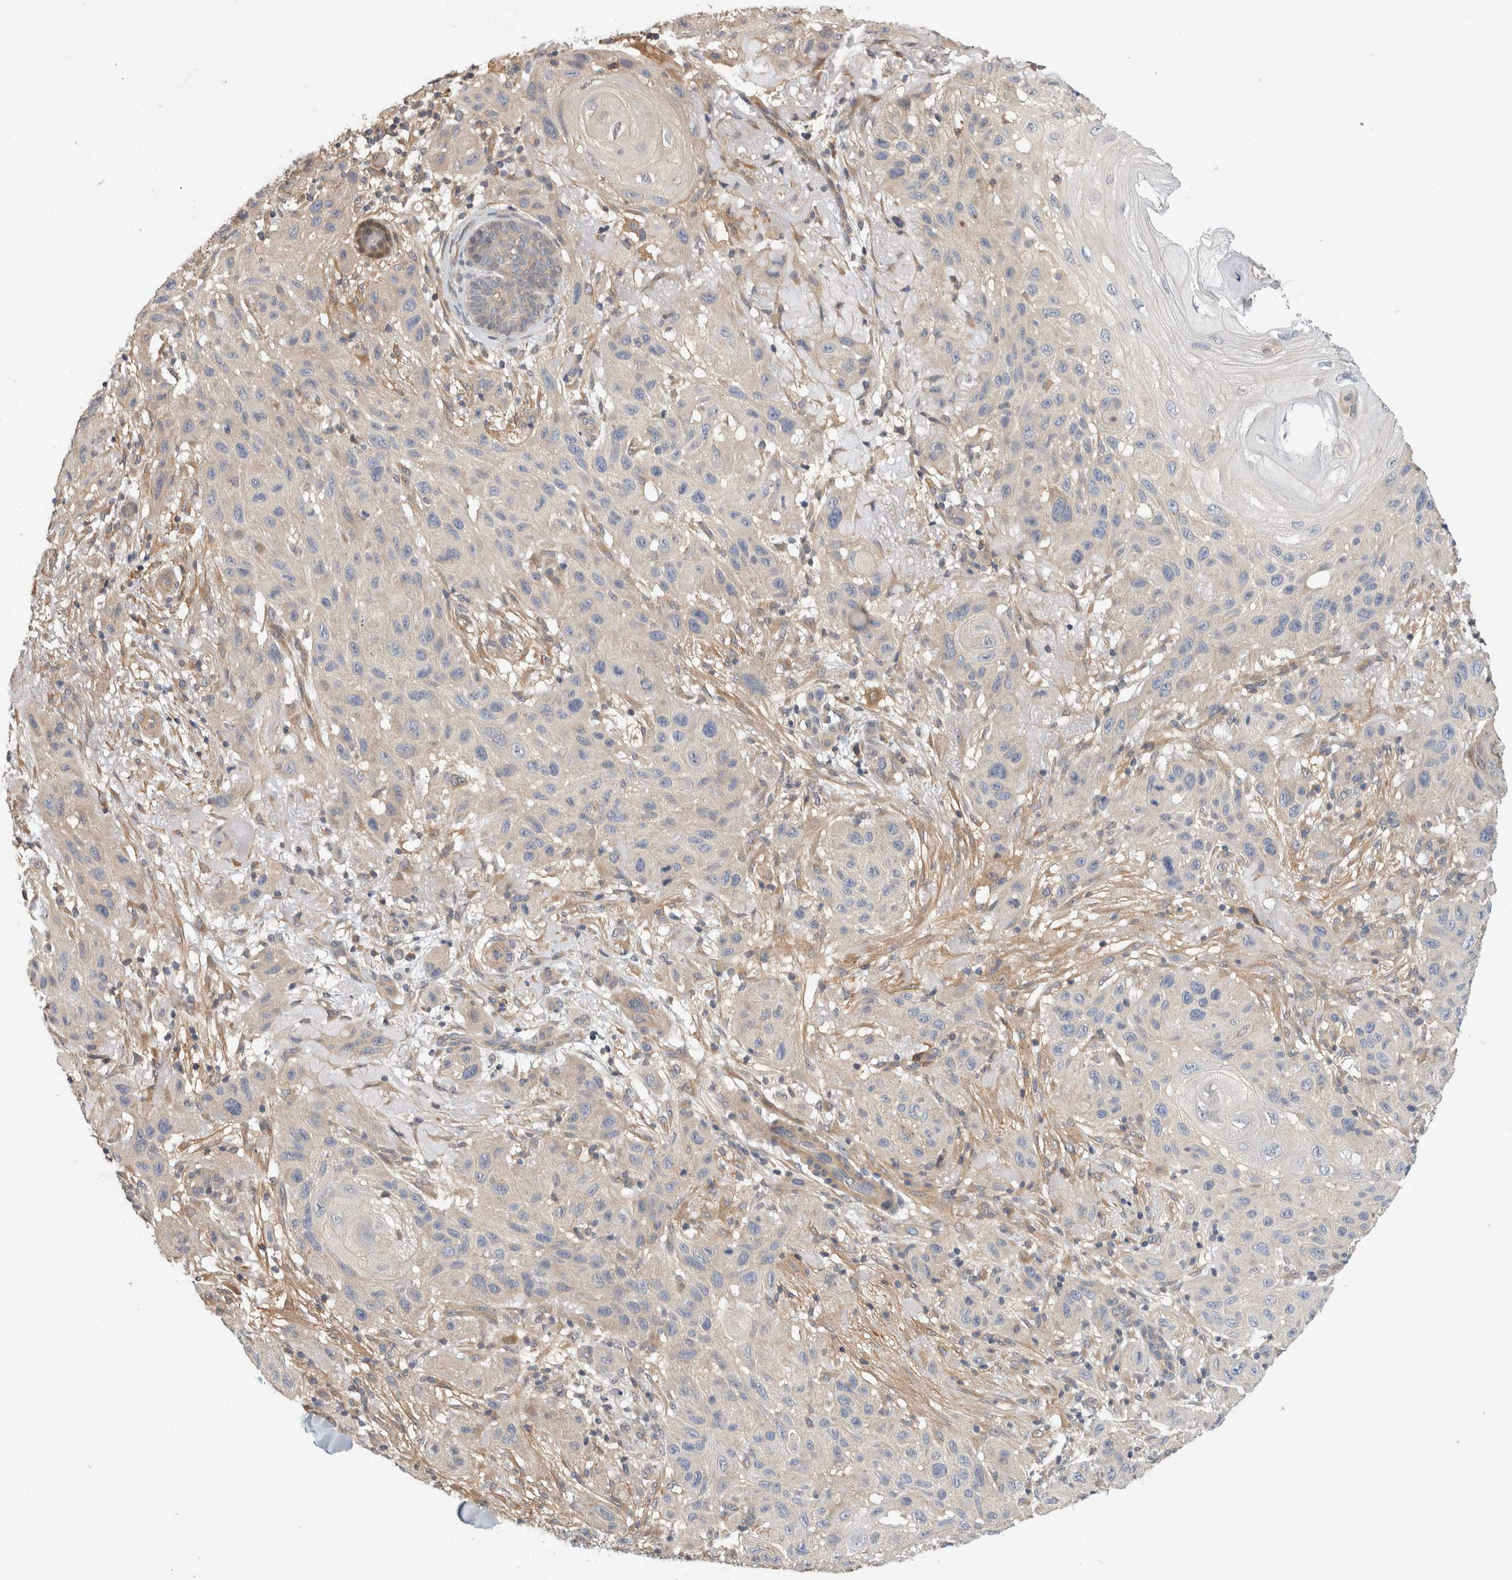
{"staining": {"intensity": "negative", "quantity": "none", "location": "none"}, "tissue": "skin cancer", "cell_type": "Tumor cells", "image_type": "cancer", "snomed": [{"axis": "morphology", "description": "Normal tissue, NOS"}, {"axis": "morphology", "description": "Squamous cell carcinoma, NOS"}, {"axis": "topography", "description": "Skin"}], "caption": "Immunohistochemical staining of human skin cancer exhibits no significant staining in tumor cells.", "gene": "PGM1", "patient": {"sex": "female", "age": 96}}